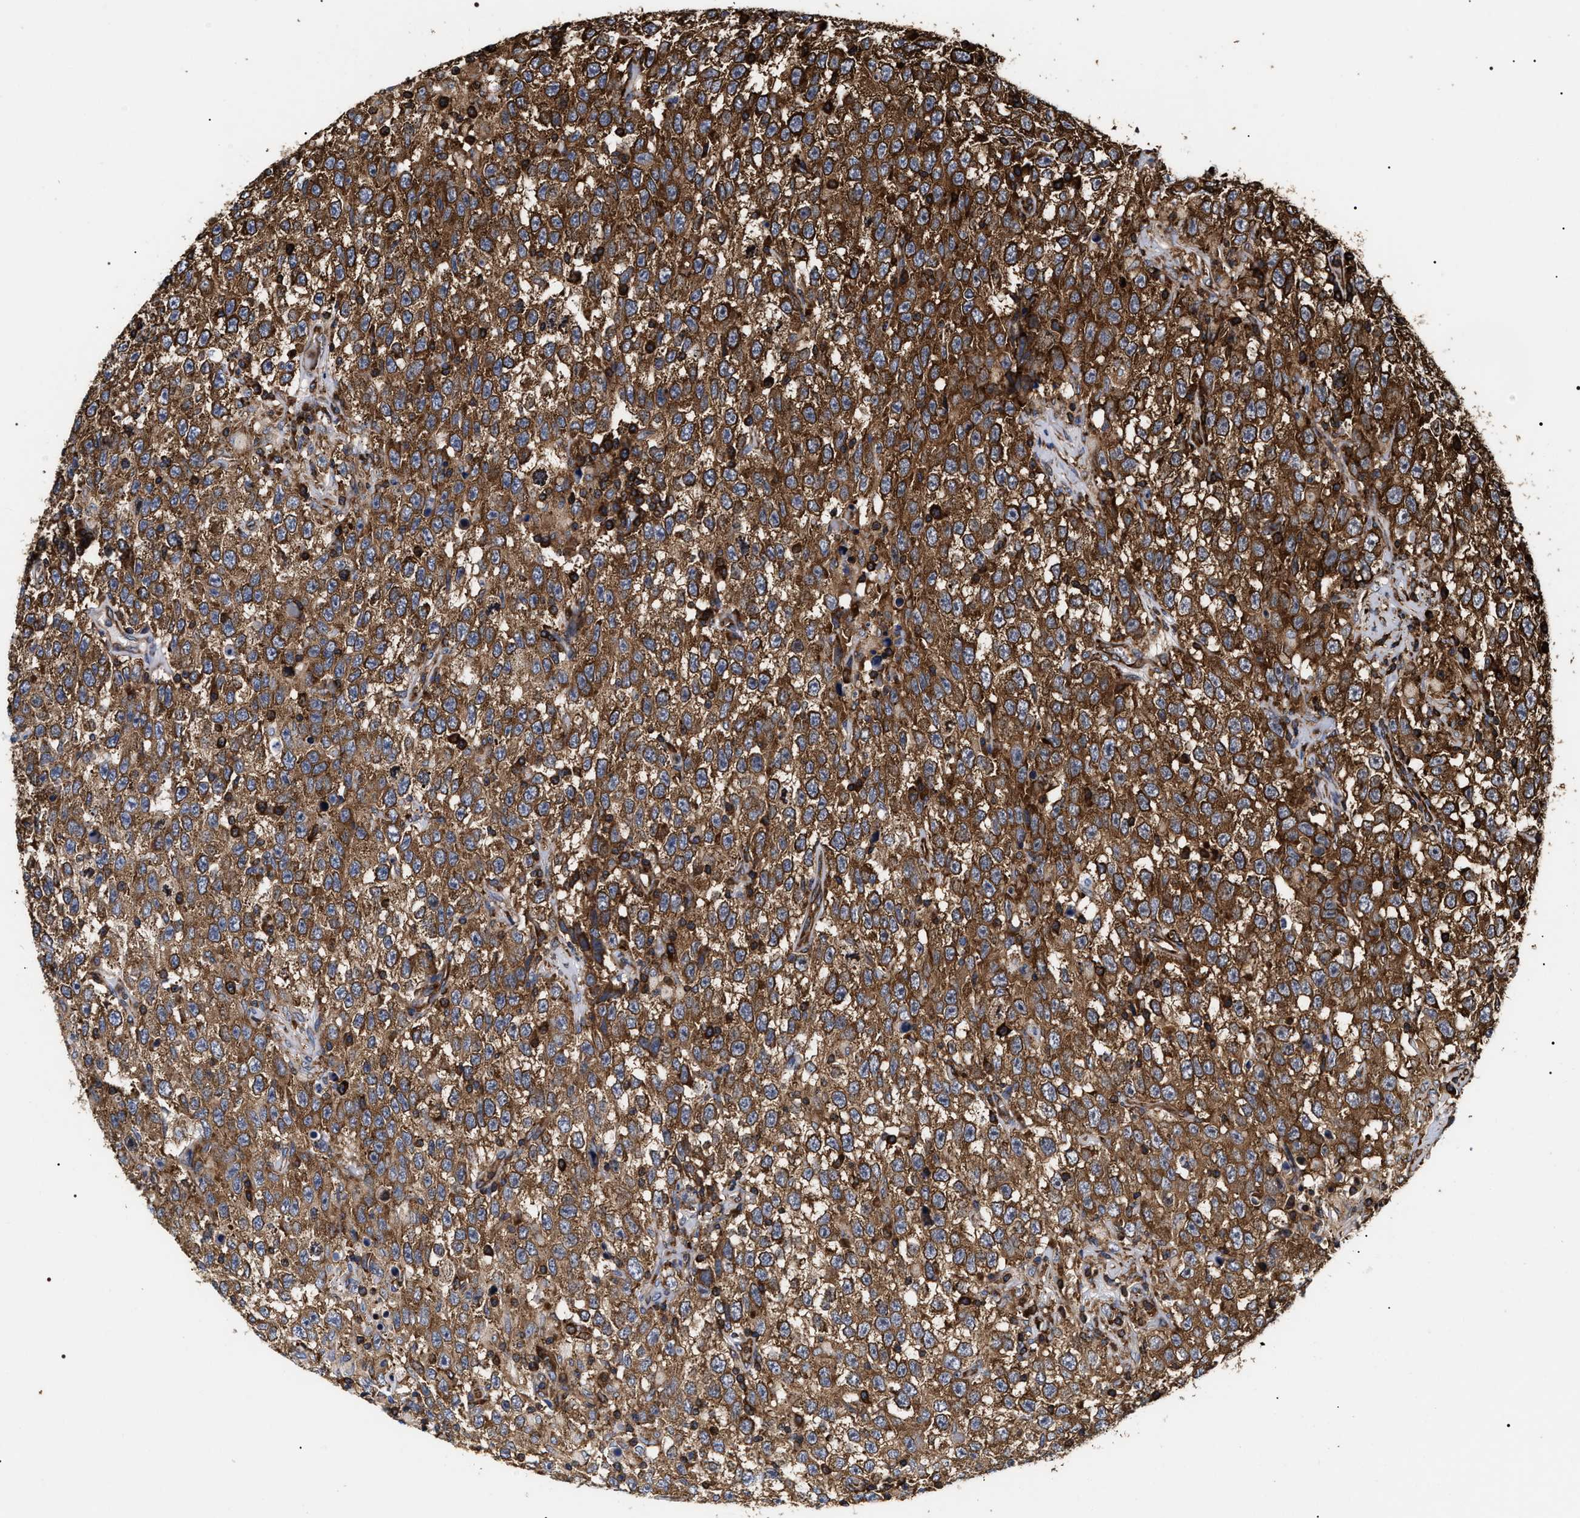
{"staining": {"intensity": "moderate", "quantity": ">75%", "location": "cytoplasmic/membranous"}, "tissue": "testis cancer", "cell_type": "Tumor cells", "image_type": "cancer", "snomed": [{"axis": "morphology", "description": "Seminoma, NOS"}, {"axis": "topography", "description": "Testis"}], "caption": "The immunohistochemical stain highlights moderate cytoplasmic/membranous staining in tumor cells of testis cancer (seminoma) tissue.", "gene": "SERBP1", "patient": {"sex": "male", "age": 41}}